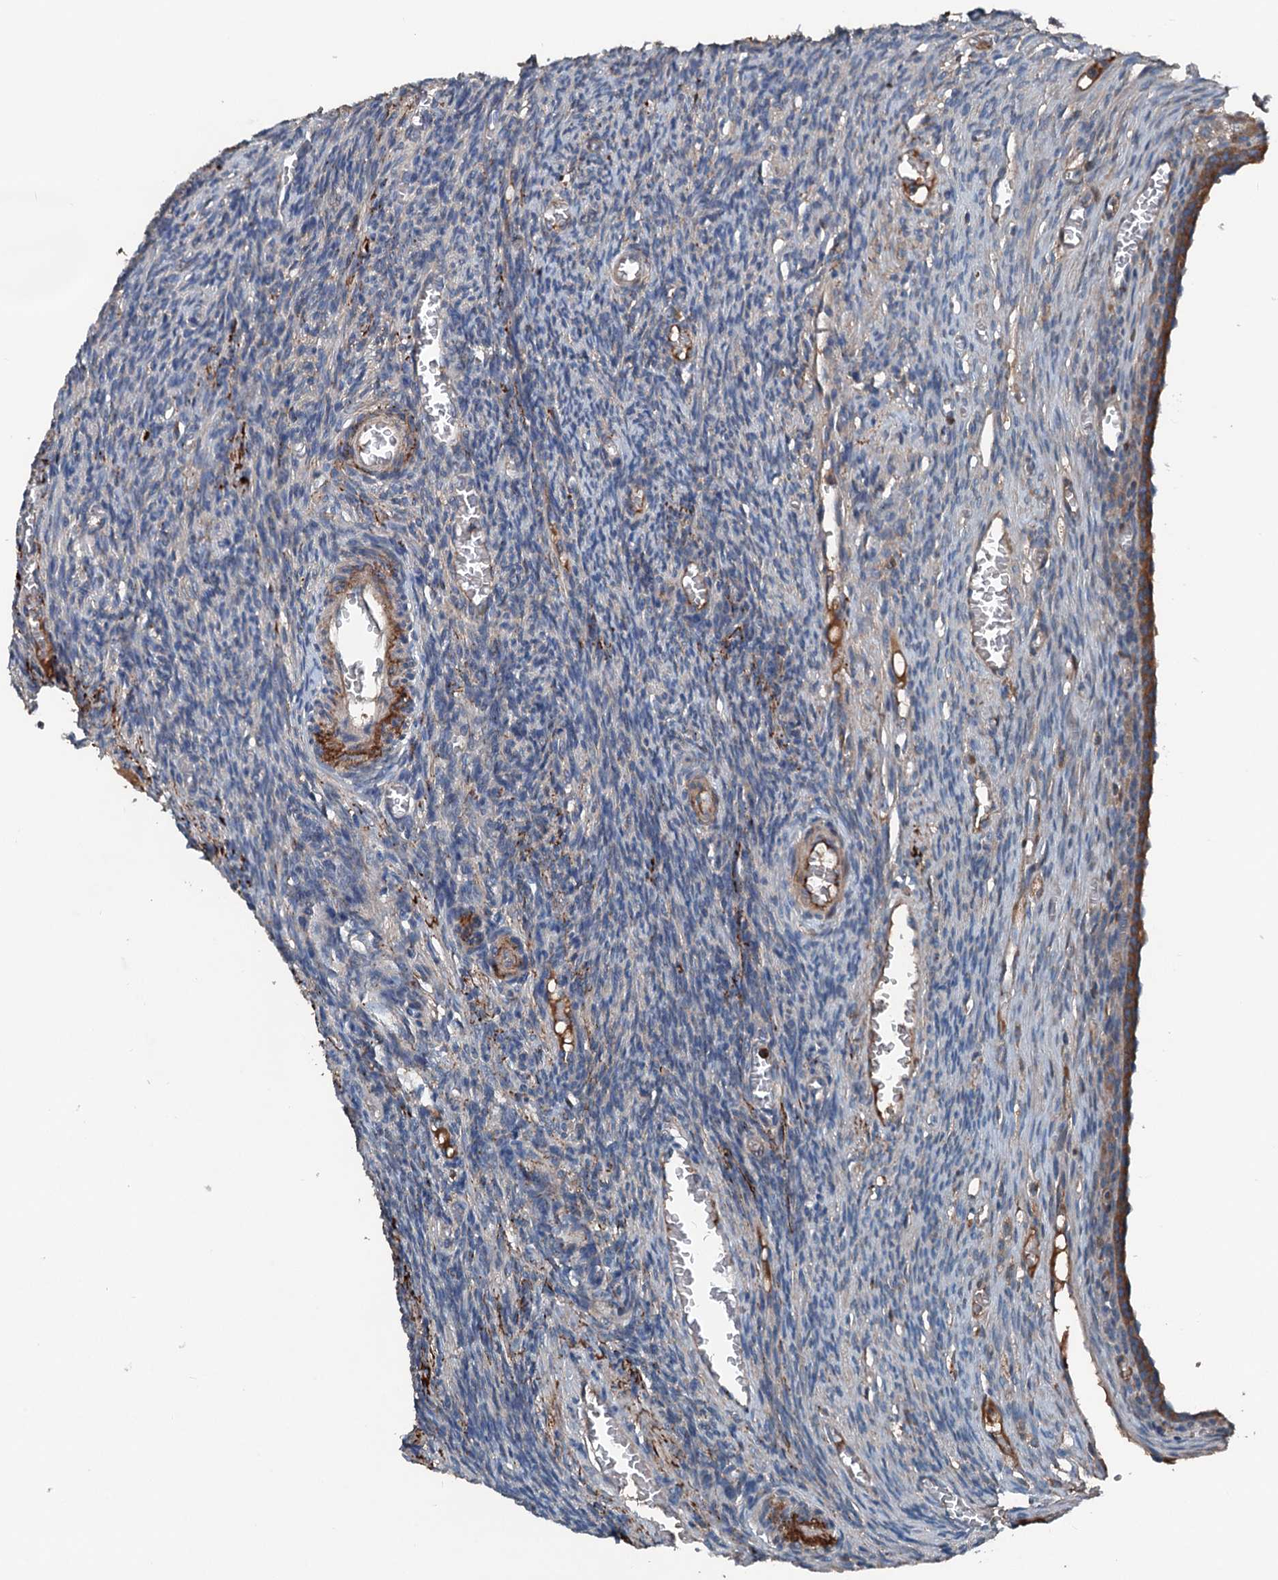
{"staining": {"intensity": "negative", "quantity": "none", "location": "none"}, "tissue": "ovary", "cell_type": "Ovarian stroma cells", "image_type": "normal", "snomed": [{"axis": "morphology", "description": "Normal tissue, NOS"}, {"axis": "topography", "description": "Ovary"}], "caption": "The image demonstrates no significant positivity in ovarian stroma cells of ovary.", "gene": "PDSS1", "patient": {"sex": "female", "age": 27}}